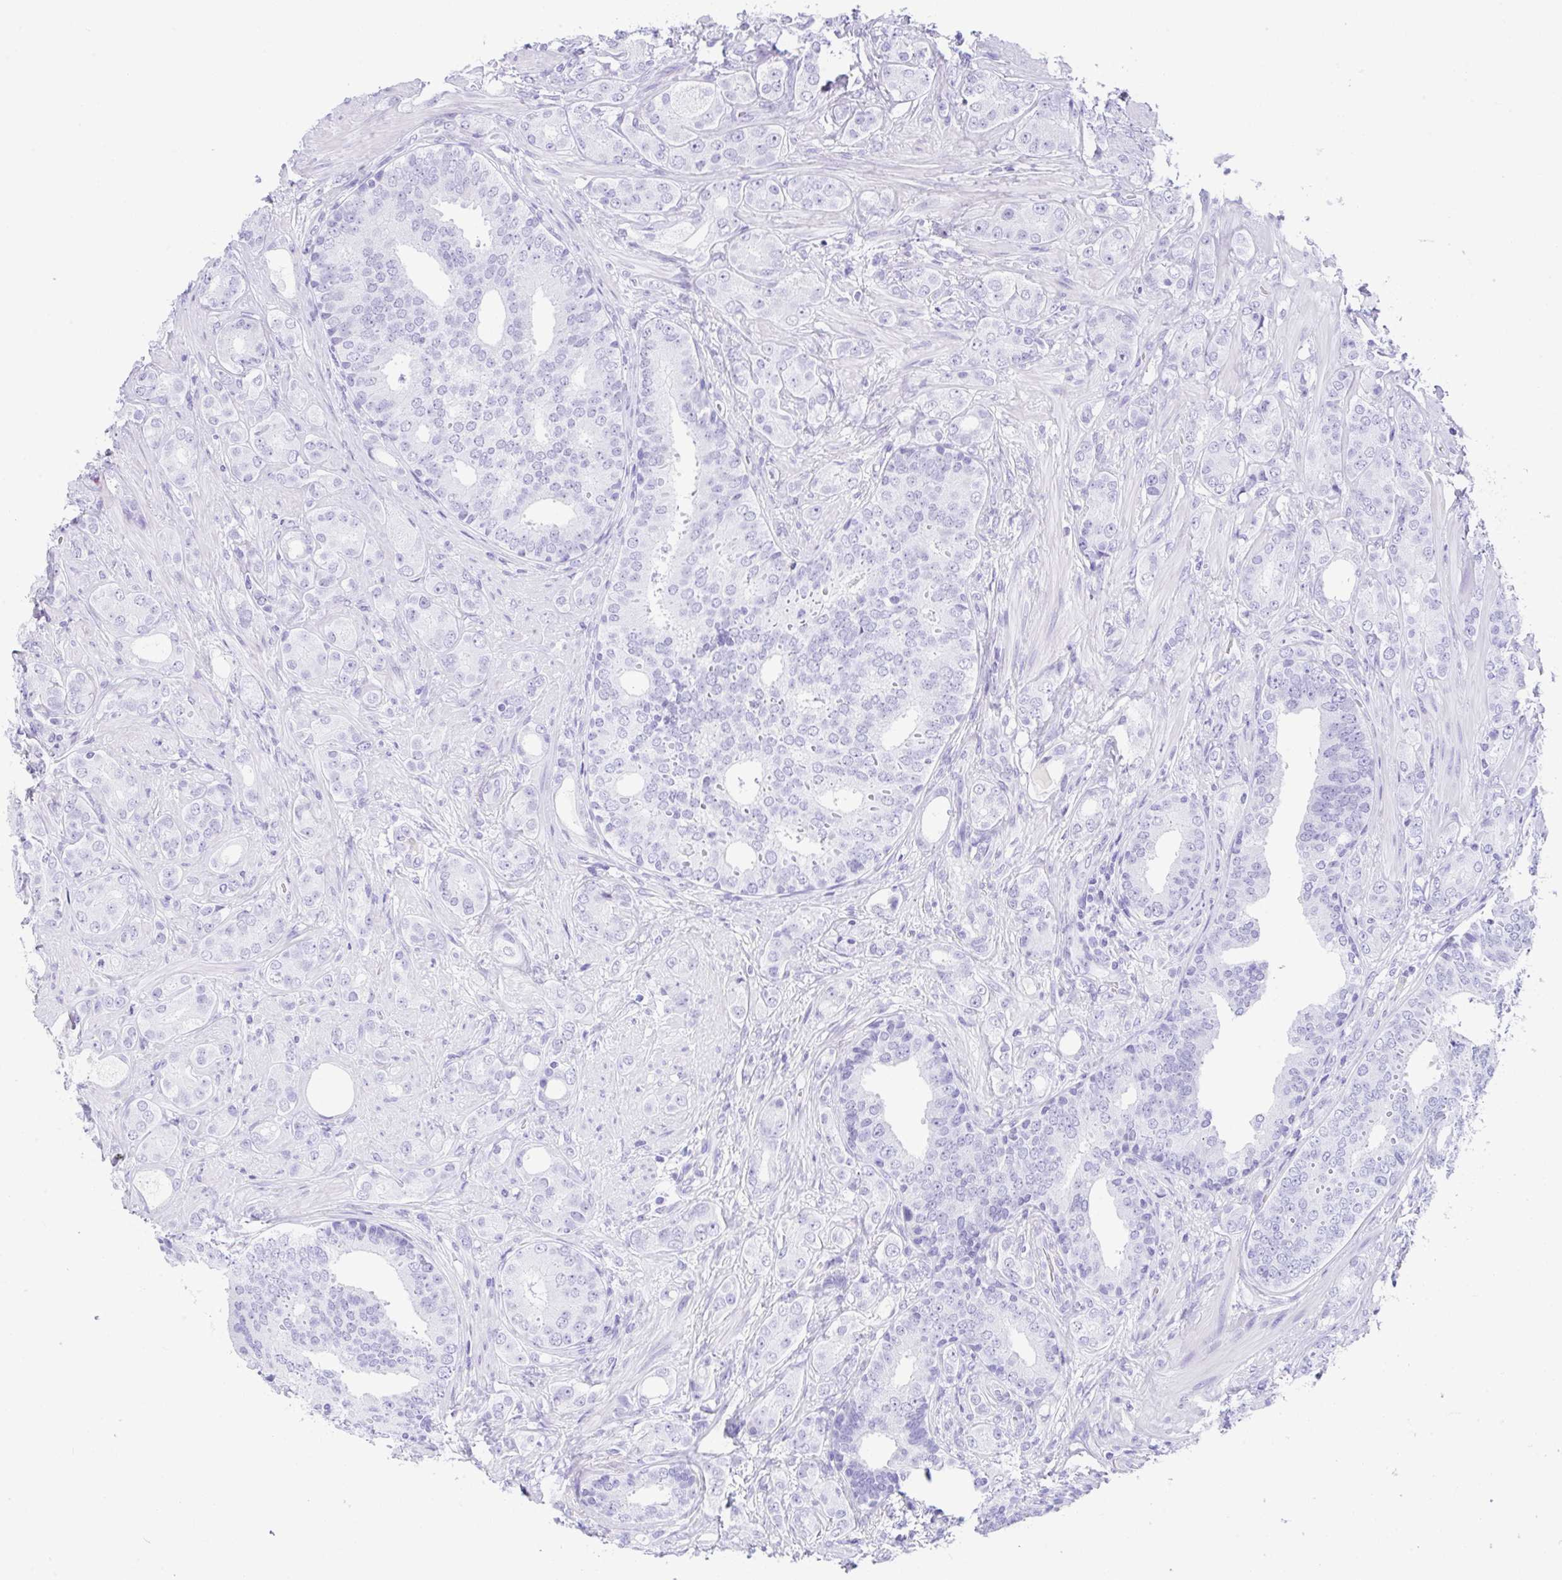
{"staining": {"intensity": "negative", "quantity": "none", "location": "none"}, "tissue": "prostate cancer", "cell_type": "Tumor cells", "image_type": "cancer", "snomed": [{"axis": "morphology", "description": "Adenocarcinoma, High grade"}, {"axis": "topography", "description": "Prostate"}], "caption": "Immunohistochemical staining of prostate adenocarcinoma (high-grade) exhibits no significant expression in tumor cells. Nuclei are stained in blue.", "gene": "CPA1", "patient": {"sex": "male", "age": 62}}